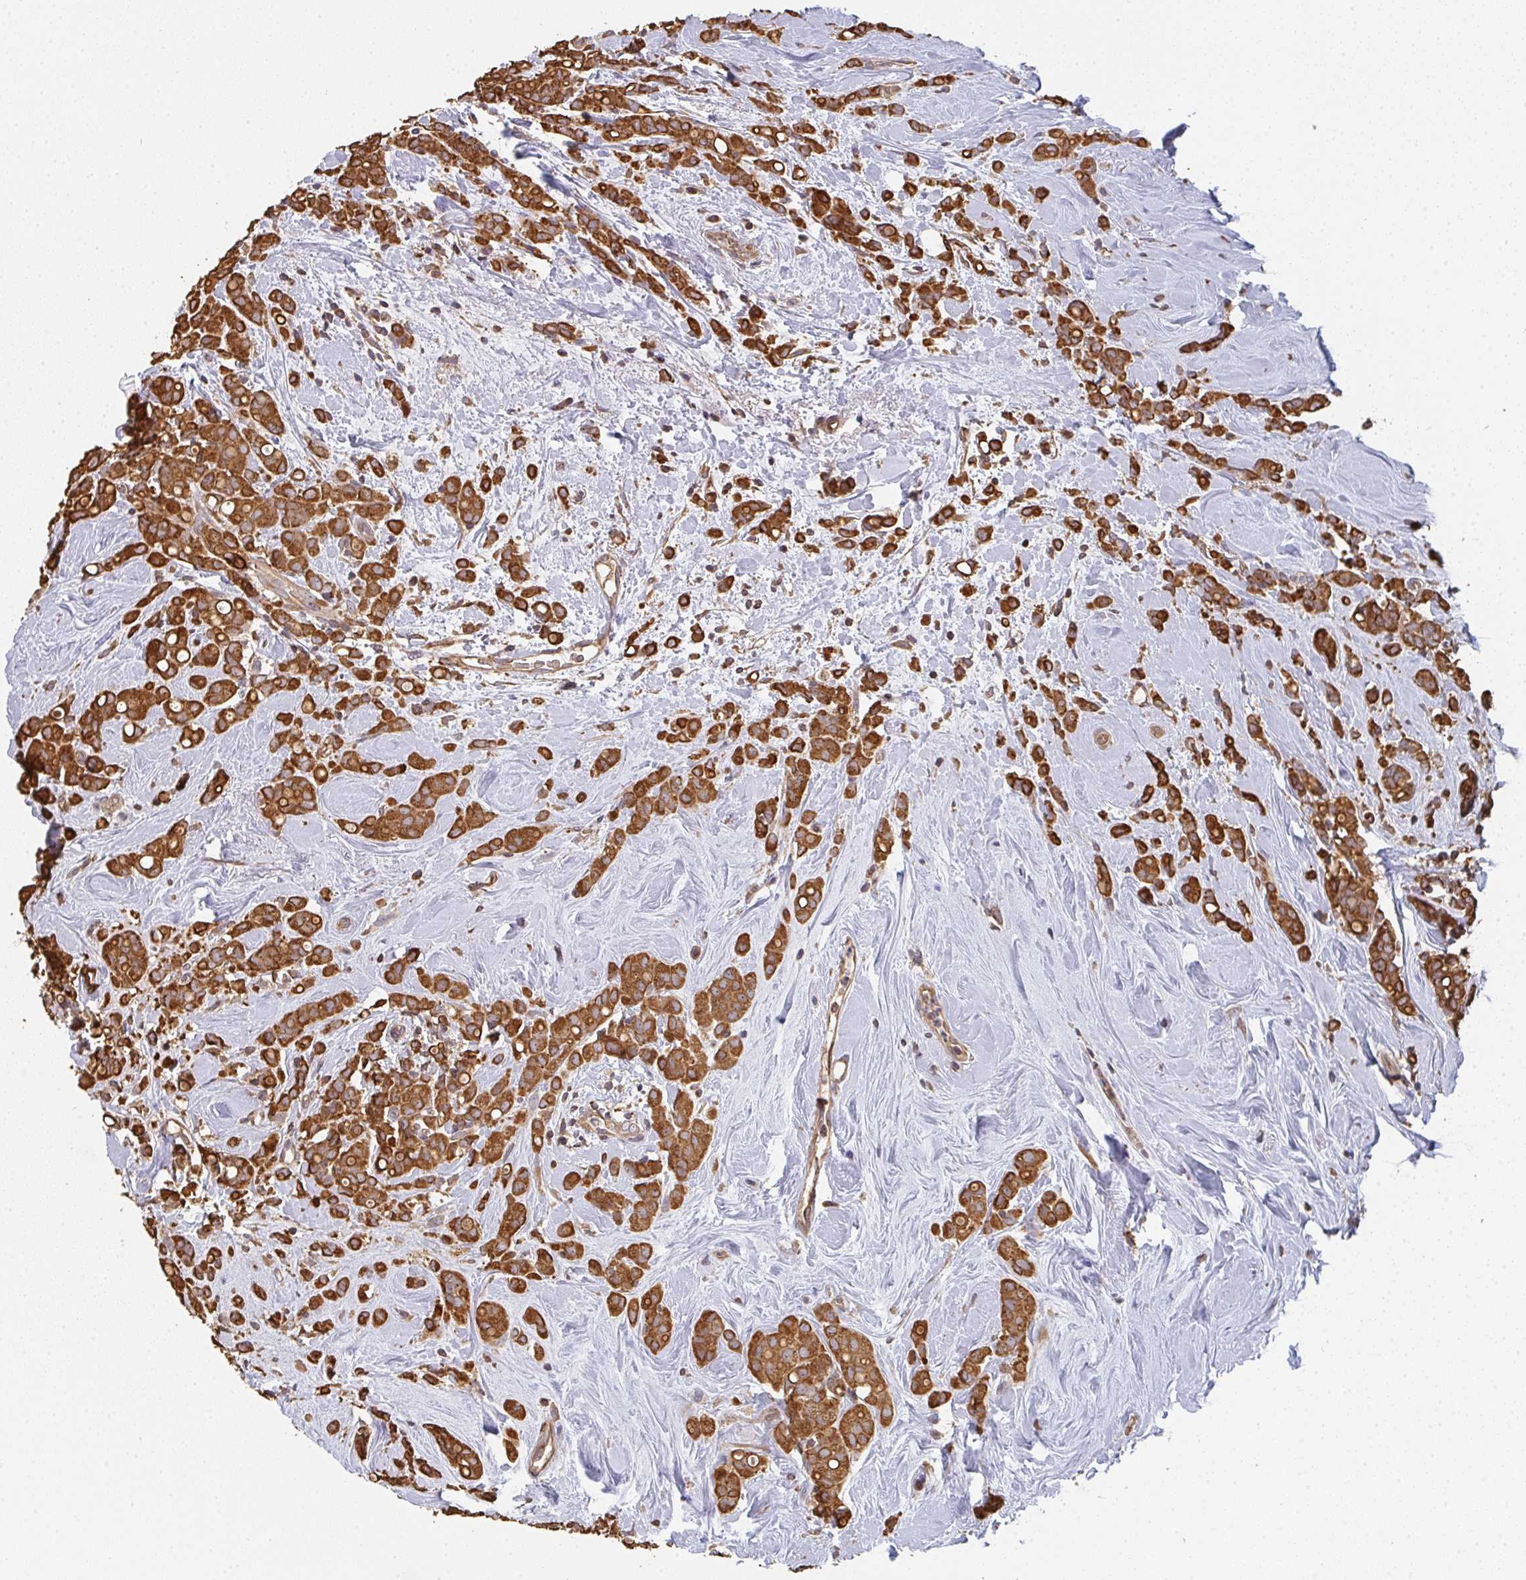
{"staining": {"intensity": "strong", "quantity": ">75%", "location": "cytoplasmic/membranous"}, "tissue": "breast cancer", "cell_type": "Tumor cells", "image_type": "cancer", "snomed": [{"axis": "morphology", "description": "Lobular carcinoma"}, {"axis": "topography", "description": "Breast"}], "caption": "Protein staining demonstrates strong cytoplasmic/membranous positivity in approximately >75% of tumor cells in lobular carcinoma (breast). The staining was performed using DAB (3,3'-diaminobenzidine), with brown indicating positive protein expression. Nuclei are stained blue with hematoxylin.", "gene": "POLG", "patient": {"sex": "female", "age": 68}}